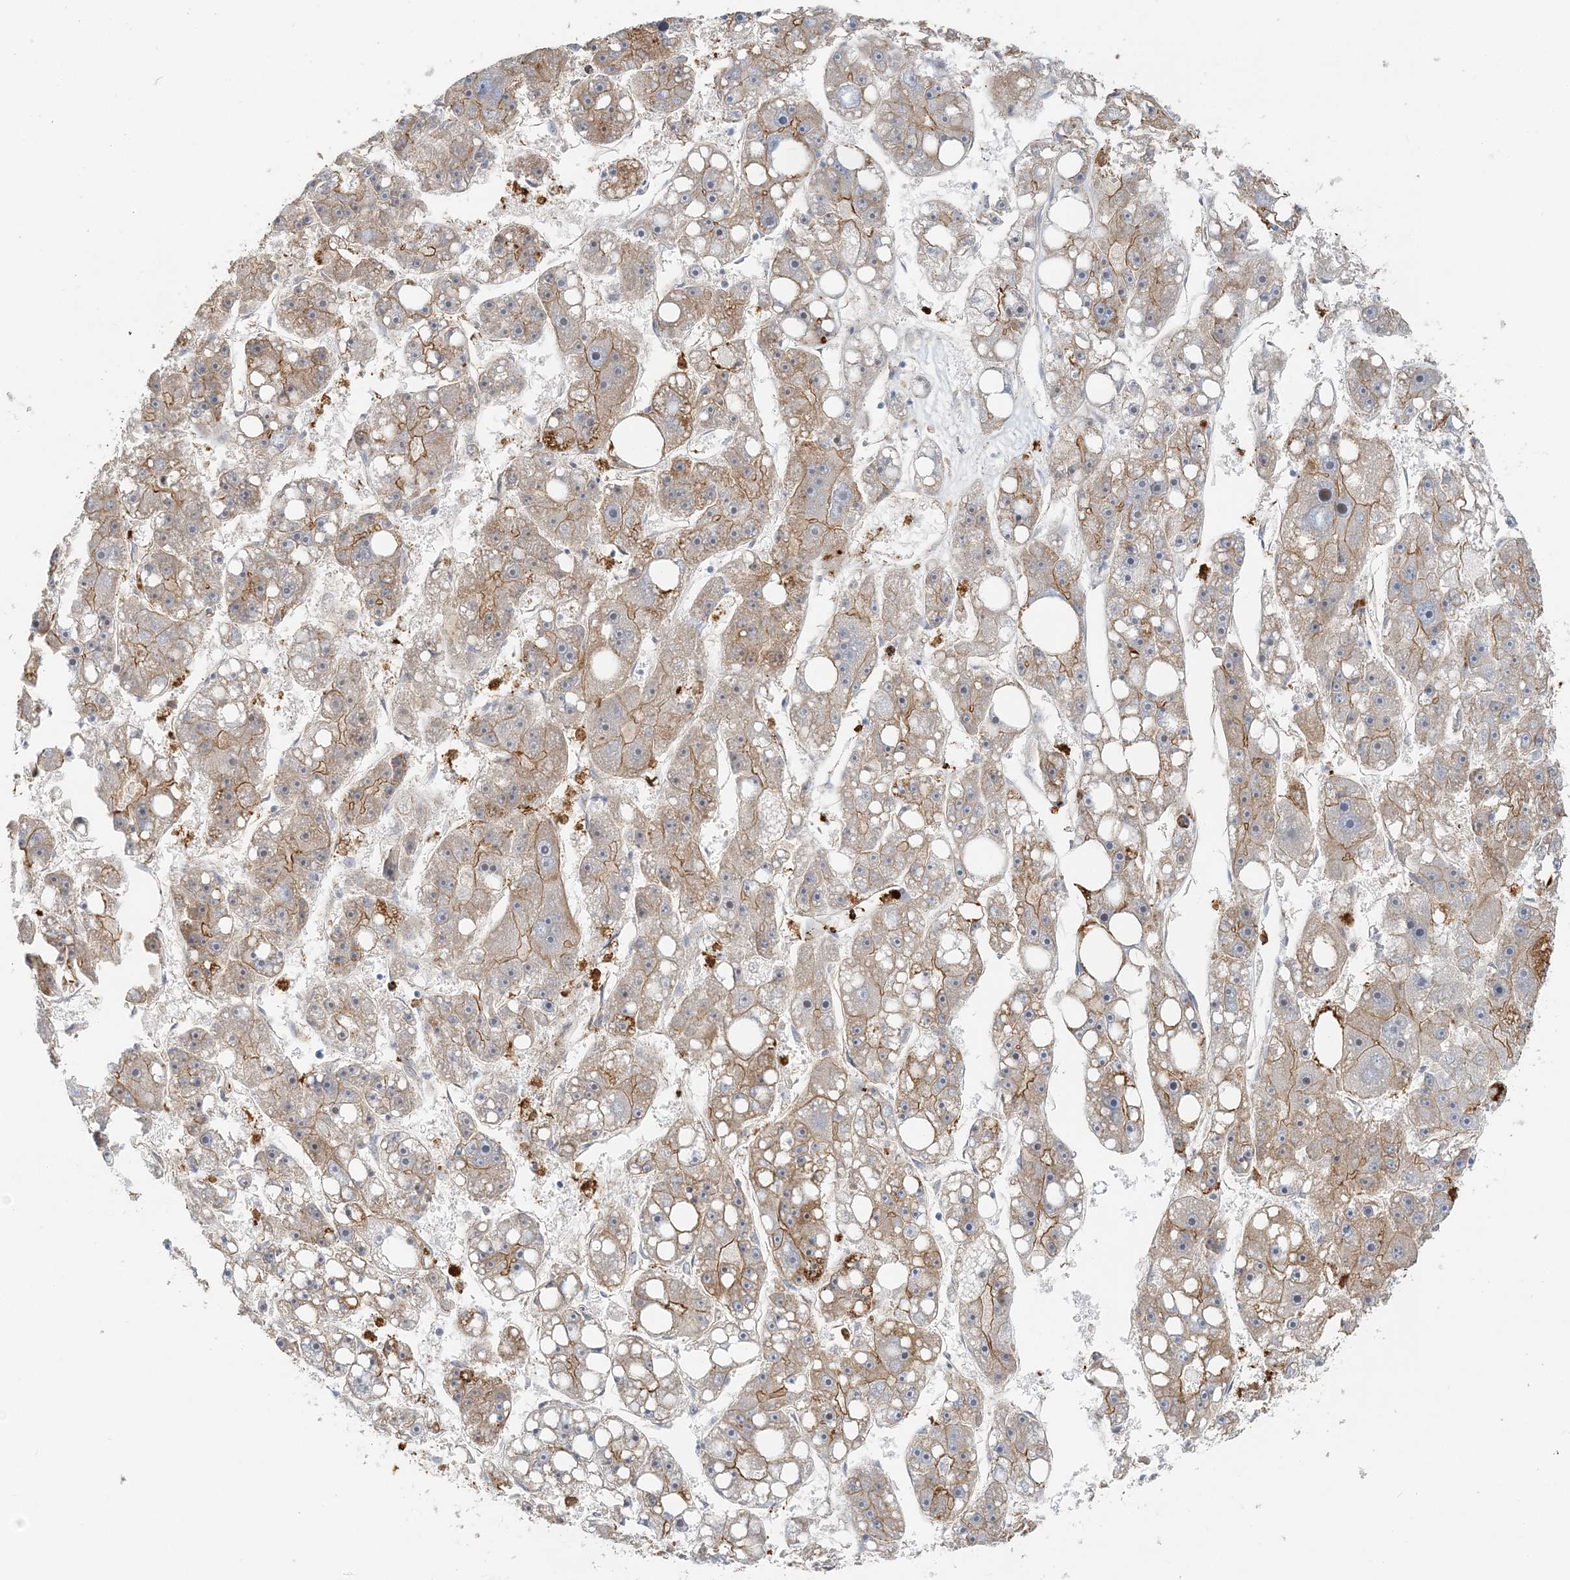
{"staining": {"intensity": "moderate", "quantity": ">75%", "location": "cytoplasmic/membranous"}, "tissue": "liver cancer", "cell_type": "Tumor cells", "image_type": "cancer", "snomed": [{"axis": "morphology", "description": "Carcinoma, Hepatocellular, NOS"}, {"axis": "topography", "description": "Liver"}], "caption": "Moderate cytoplasmic/membranous positivity is seen in about >75% of tumor cells in liver cancer.", "gene": "DNAH1", "patient": {"sex": "female", "age": 61}}